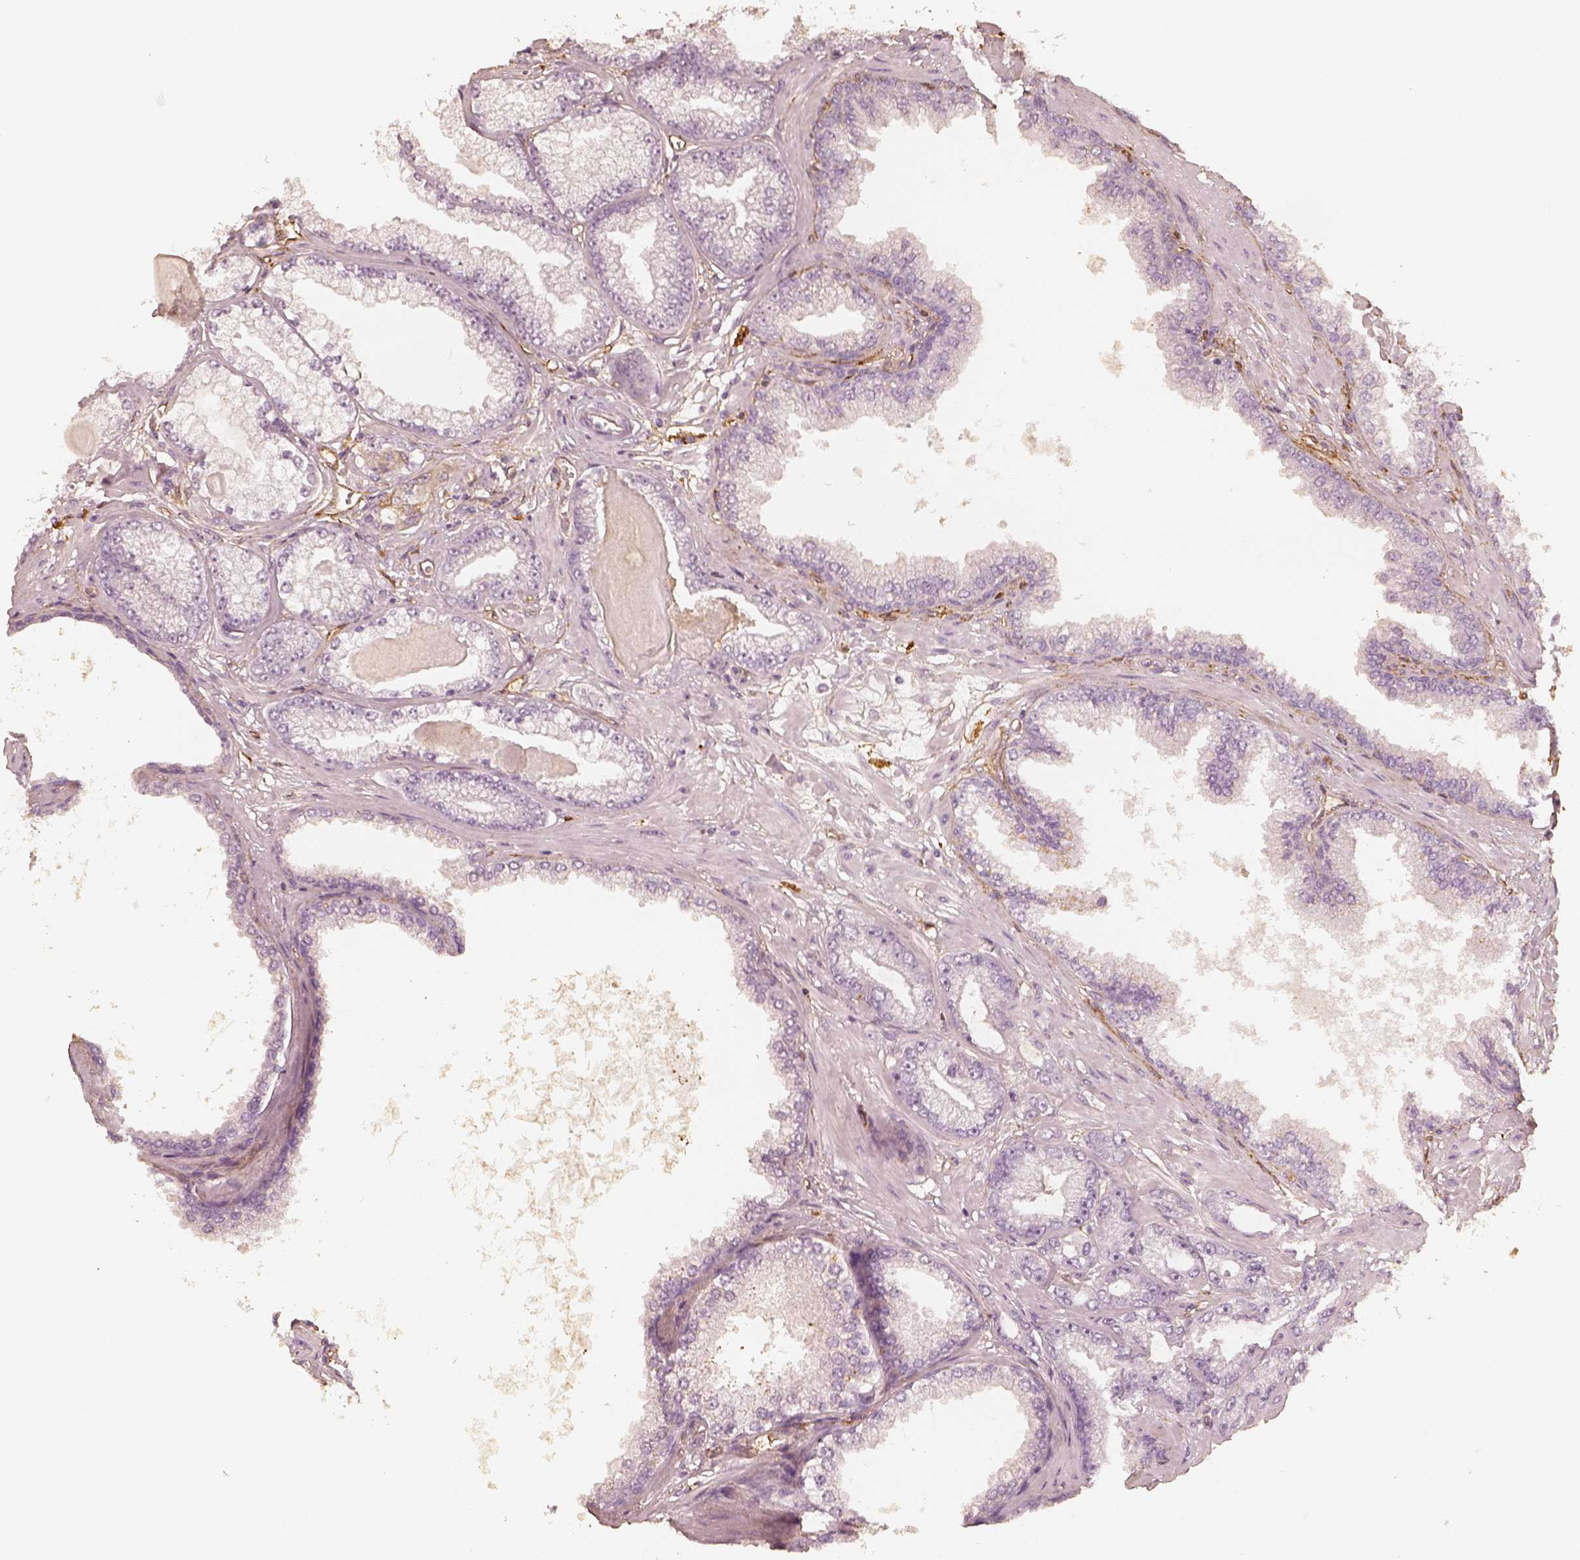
{"staining": {"intensity": "negative", "quantity": "none", "location": "none"}, "tissue": "prostate cancer", "cell_type": "Tumor cells", "image_type": "cancer", "snomed": [{"axis": "morphology", "description": "Adenocarcinoma, Low grade"}, {"axis": "topography", "description": "Prostate"}], "caption": "This is an IHC micrograph of human prostate cancer (adenocarcinoma (low-grade)). There is no positivity in tumor cells.", "gene": "FSCN1", "patient": {"sex": "male", "age": 64}}